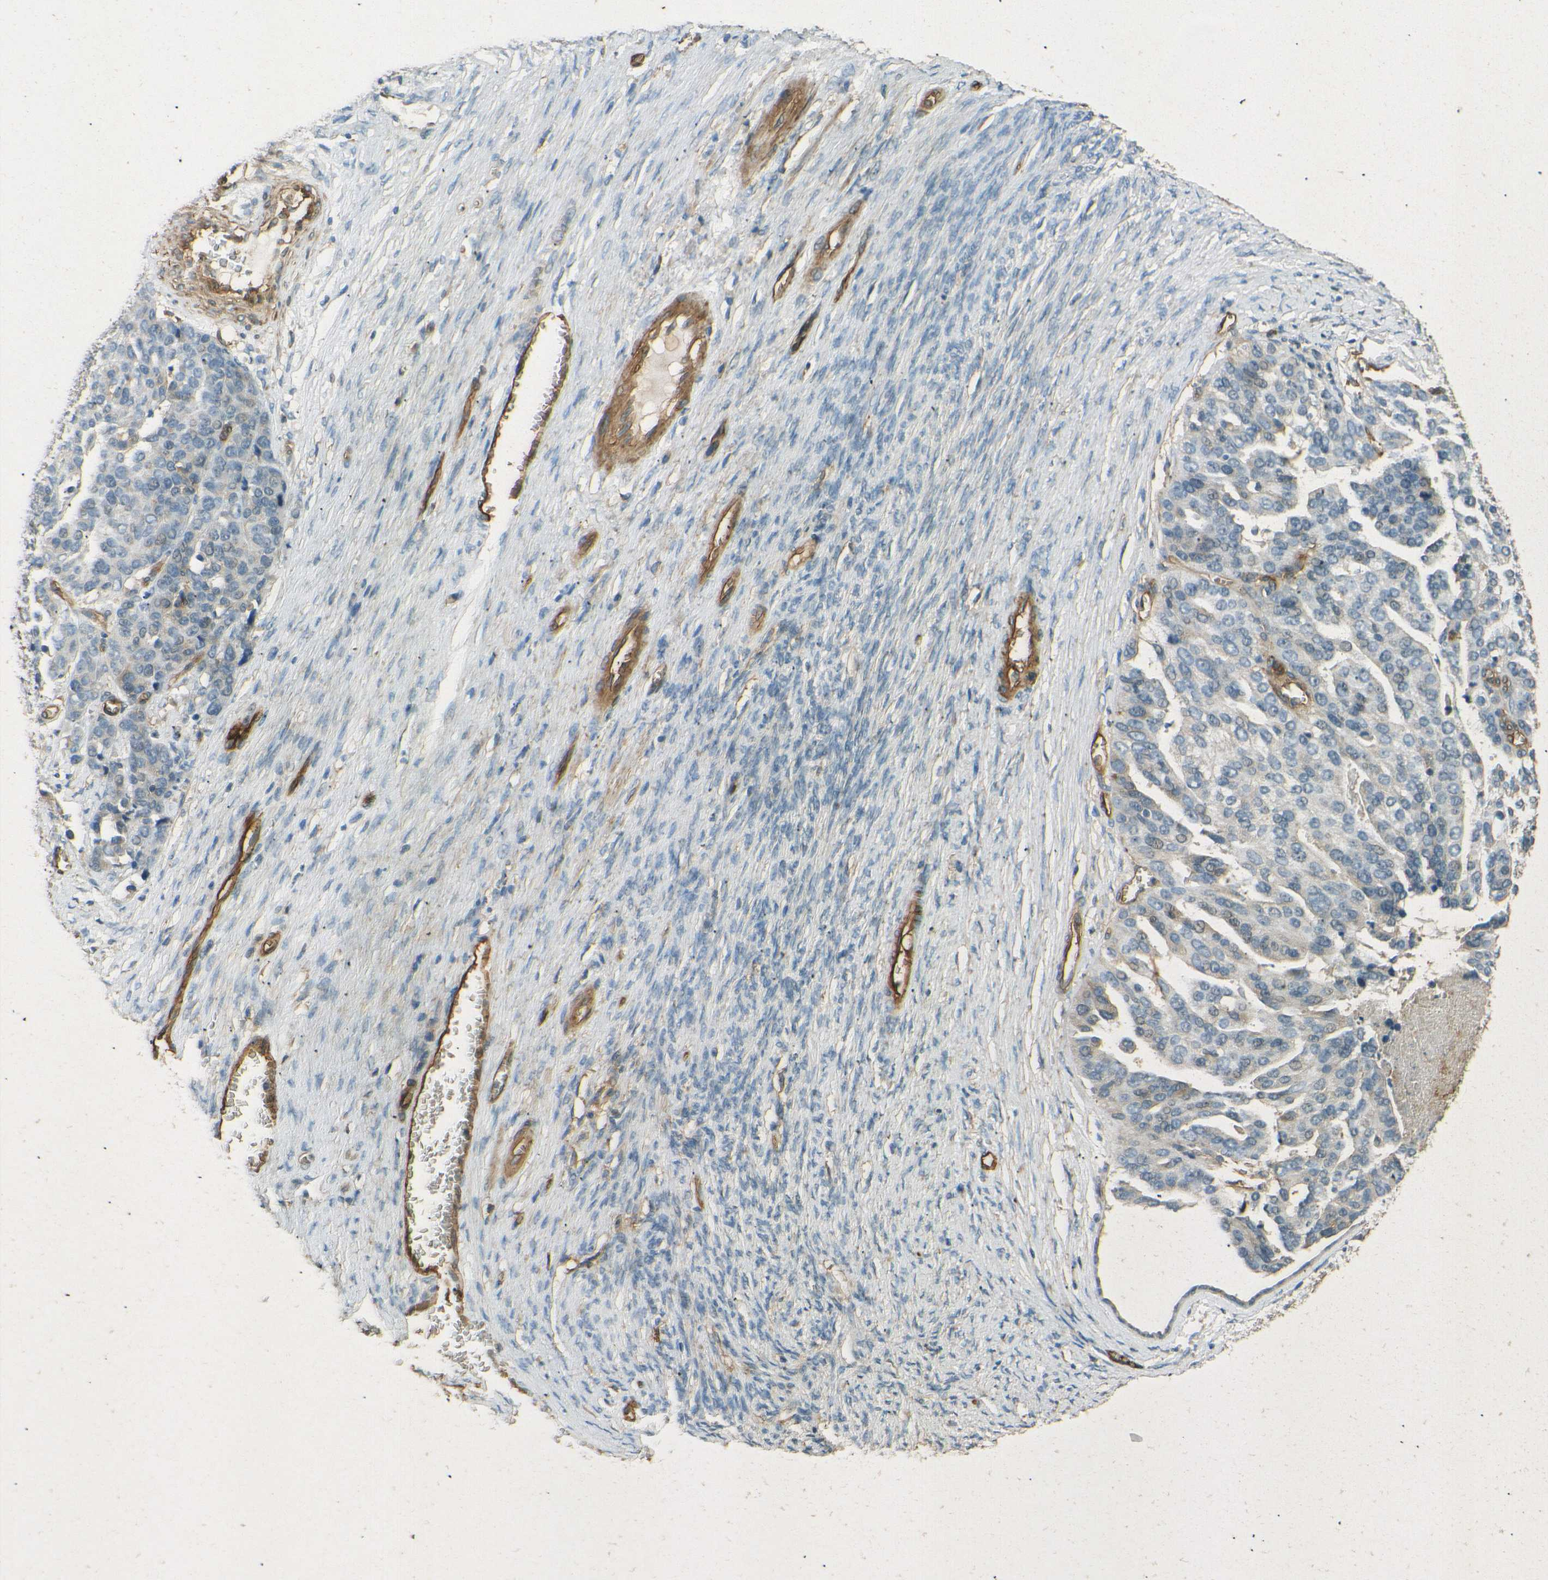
{"staining": {"intensity": "negative", "quantity": "none", "location": "none"}, "tissue": "ovarian cancer", "cell_type": "Tumor cells", "image_type": "cancer", "snomed": [{"axis": "morphology", "description": "Cystadenocarcinoma, serous, NOS"}, {"axis": "topography", "description": "Ovary"}], "caption": "Immunohistochemistry photomicrograph of neoplastic tissue: human ovarian serous cystadenocarcinoma stained with DAB (3,3'-diaminobenzidine) shows no significant protein expression in tumor cells. The staining is performed using DAB (3,3'-diaminobenzidine) brown chromogen with nuclei counter-stained in using hematoxylin.", "gene": "ENTPD1", "patient": {"sex": "female", "age": 44}}